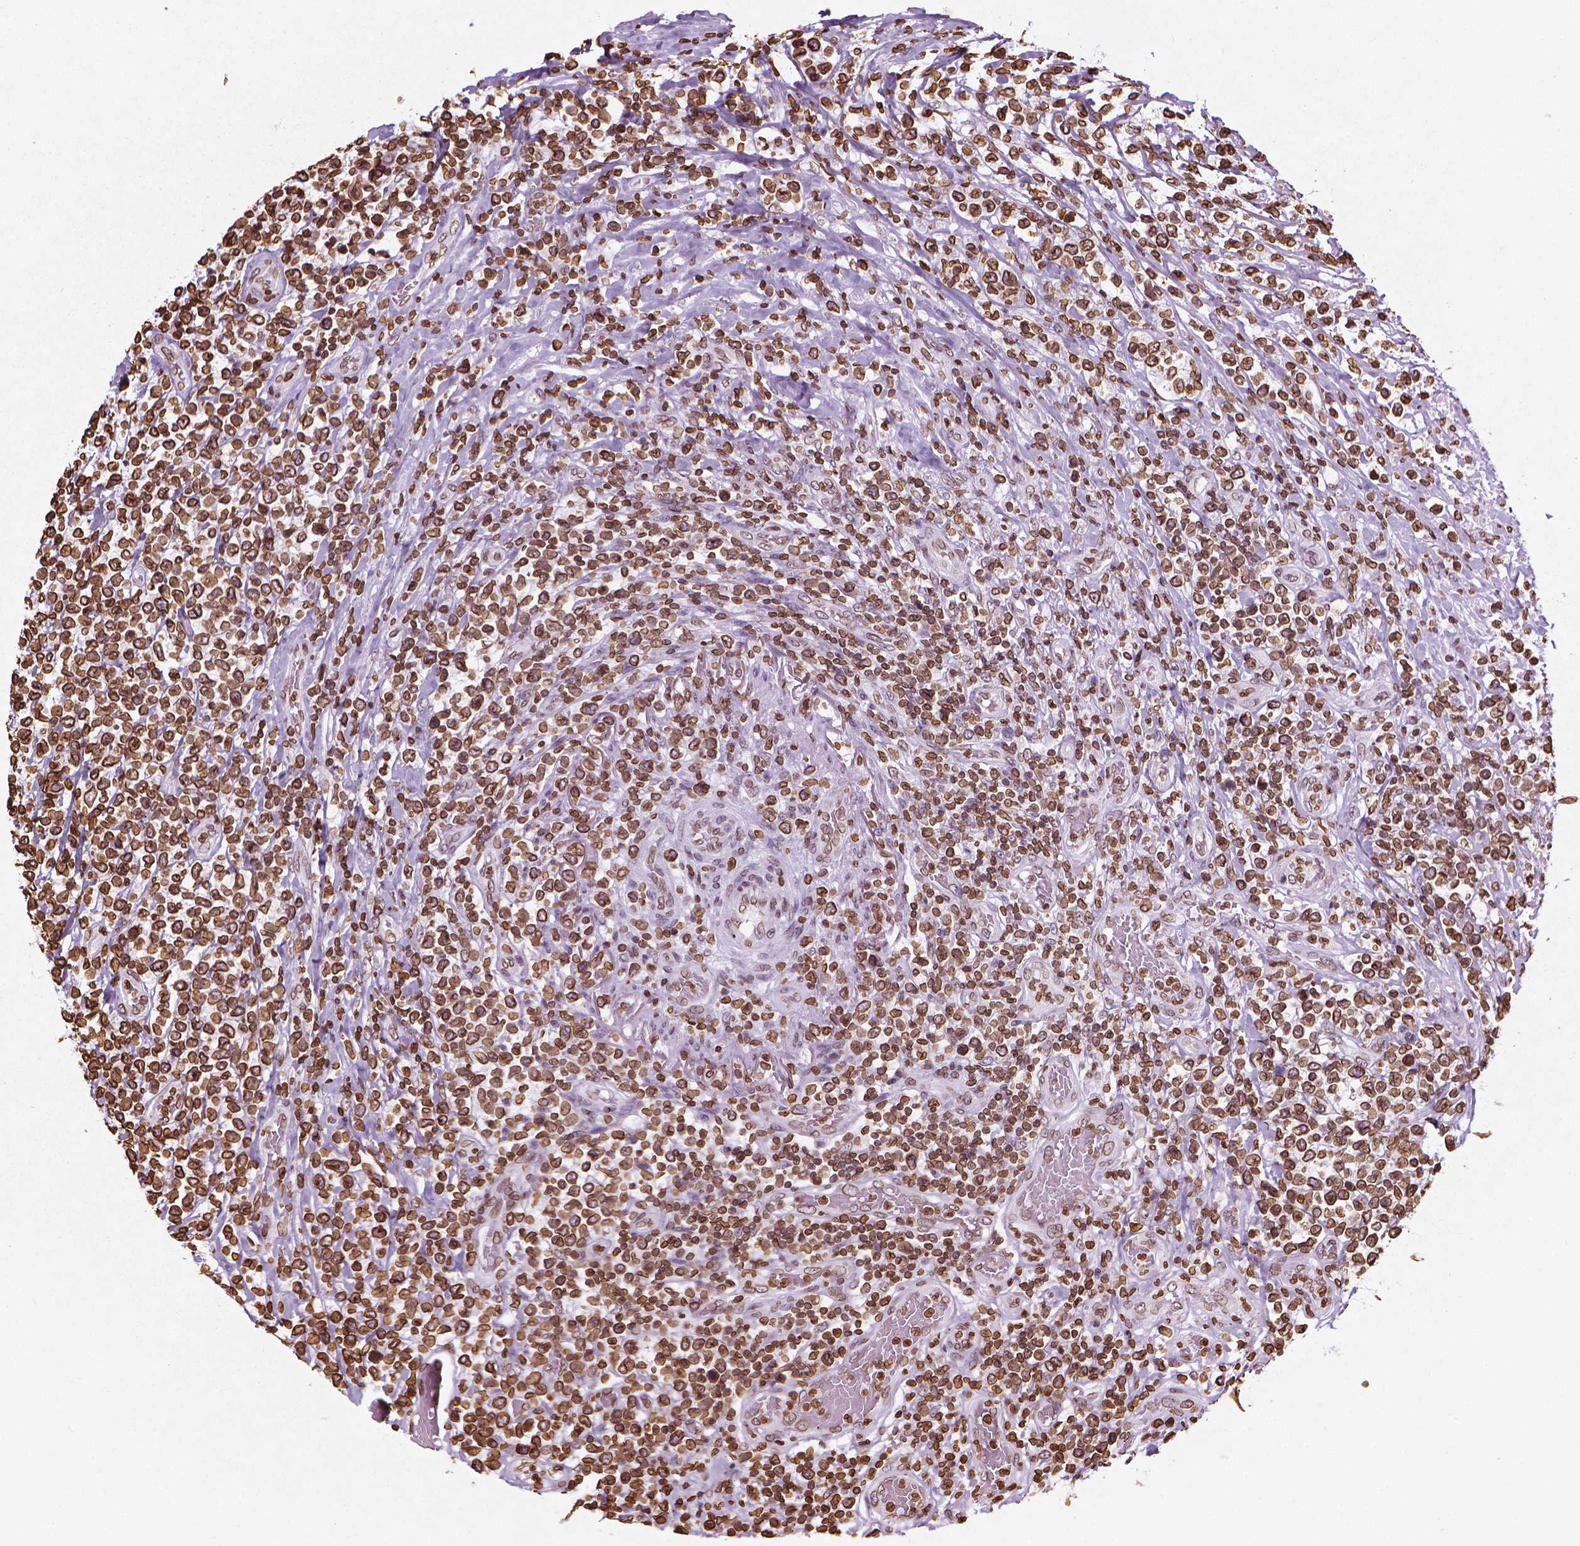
{"staining": {"intensity": "strong", "quantity": ">75%", "location": "cytoplasmic/membranous,nuclear"}, "tissue": "lymphoma", "cell_type": "Tumor cells", "image_type": "cancer", "snomed": [{"axis": "morphology", "description": "Malignant lymphoma, non-Hodgkin's type, High grade"}, {"axis": "topography", "description": "Soft tissue"}], "caption": "This is an image of immunohistochemistry (IHC) staining of malignant lymphoma, non-Hodgkin's type (high-grade), which shows strong staining in the cytoplasmic/membranous and nuclear of tumor cells.", "gene": "LMNB1", "patient": {"sex": "female", "age": 56}}